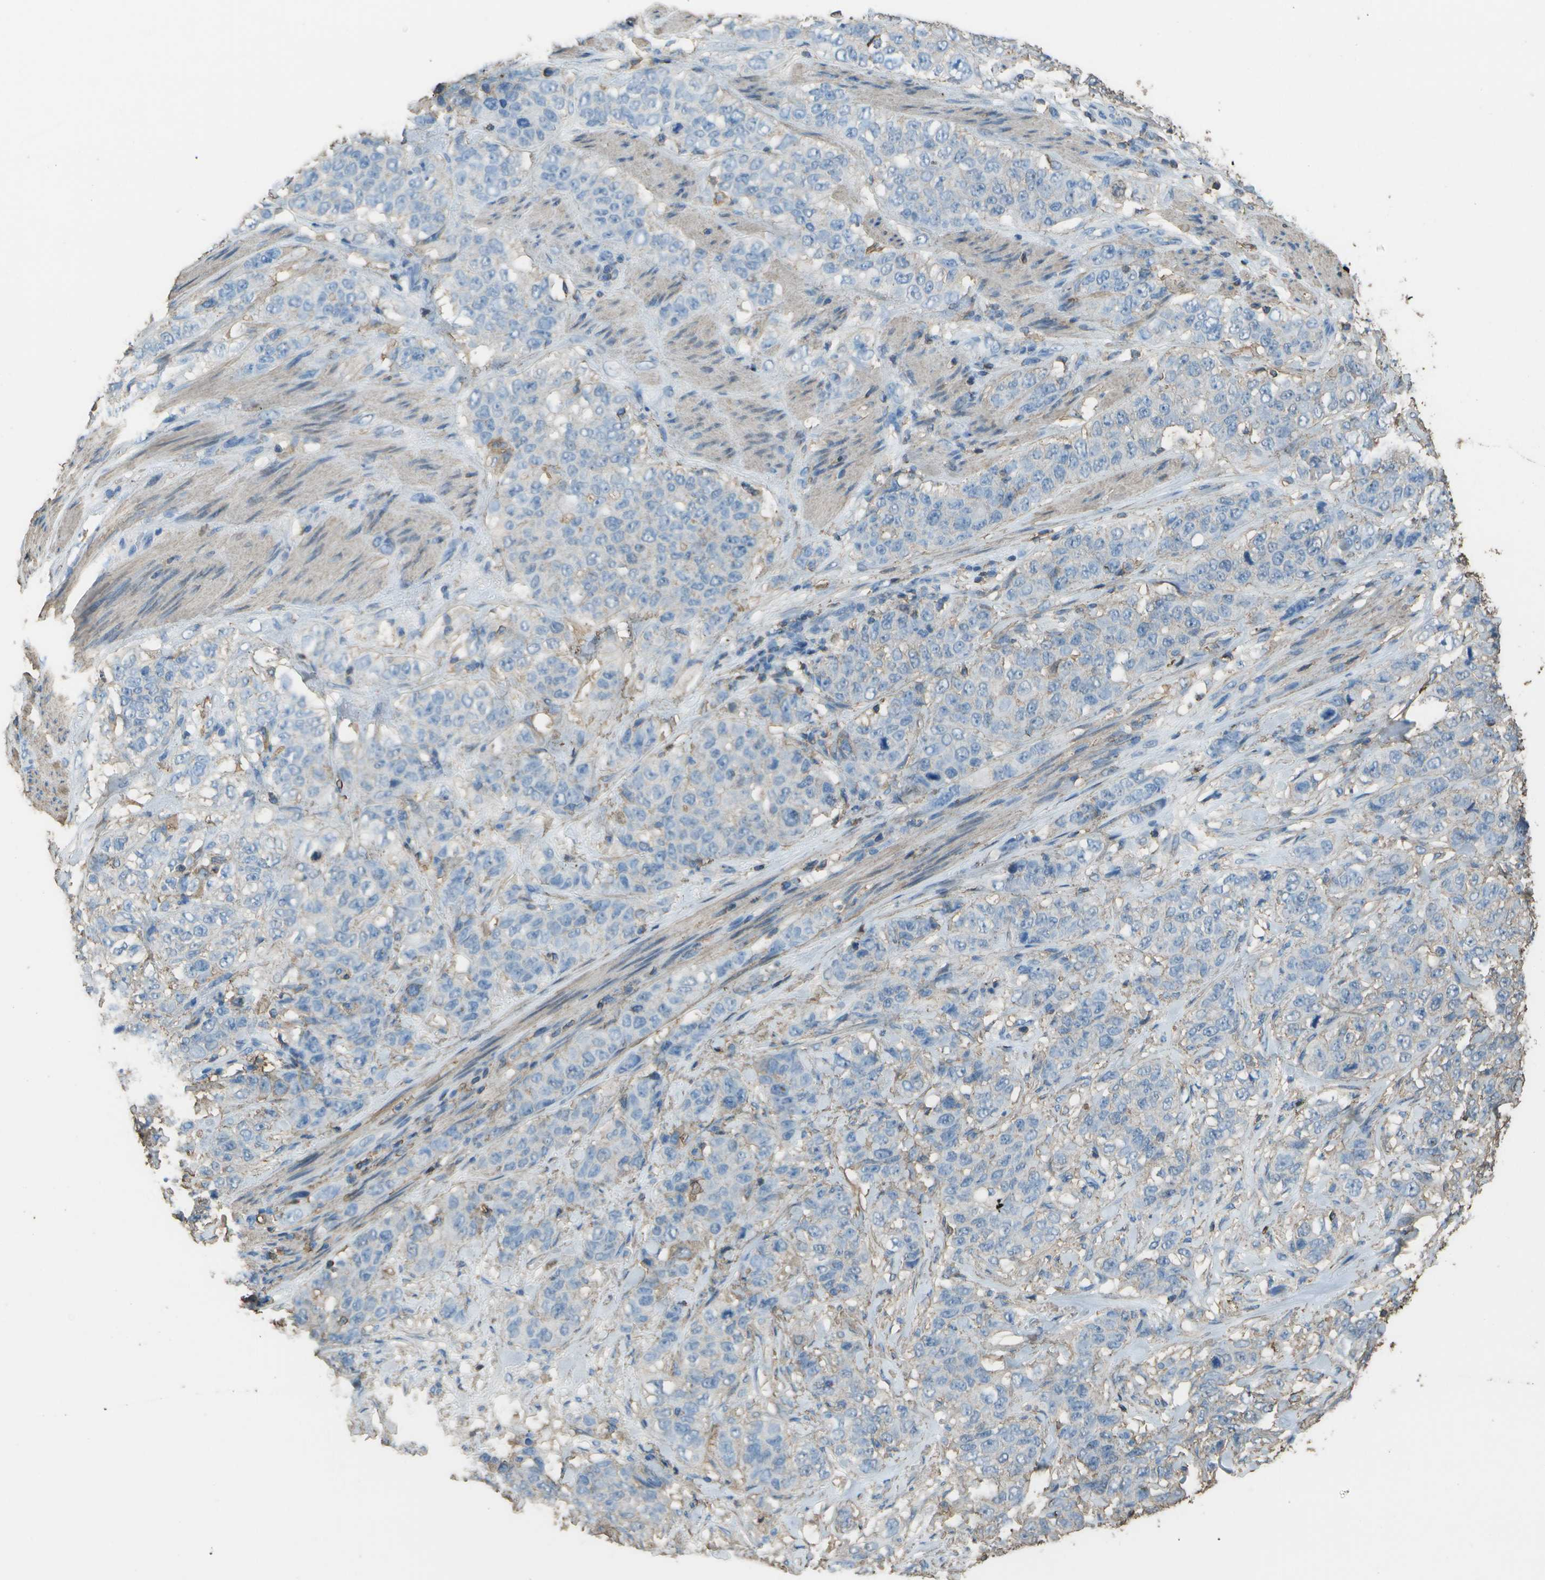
{"staining": {"intensity": "negative", "quantity": "none", "location": "none"}, "tissue": "stomach cancer", "cell_type": "Tumor cells", "image_type": "cancer", "snomed": [{"axis": "morphology", "description": "Adenocarcinoma, NOS"}, {"axis": "topography", "description": "Stomach"}], "caption": "Immunohistochemical staining of human stomach adenocarcinoma demonstrates no significant expression in tumor cells.", "gene": "CYP4F11", "patient": {"sex": "male", "age": 48}}